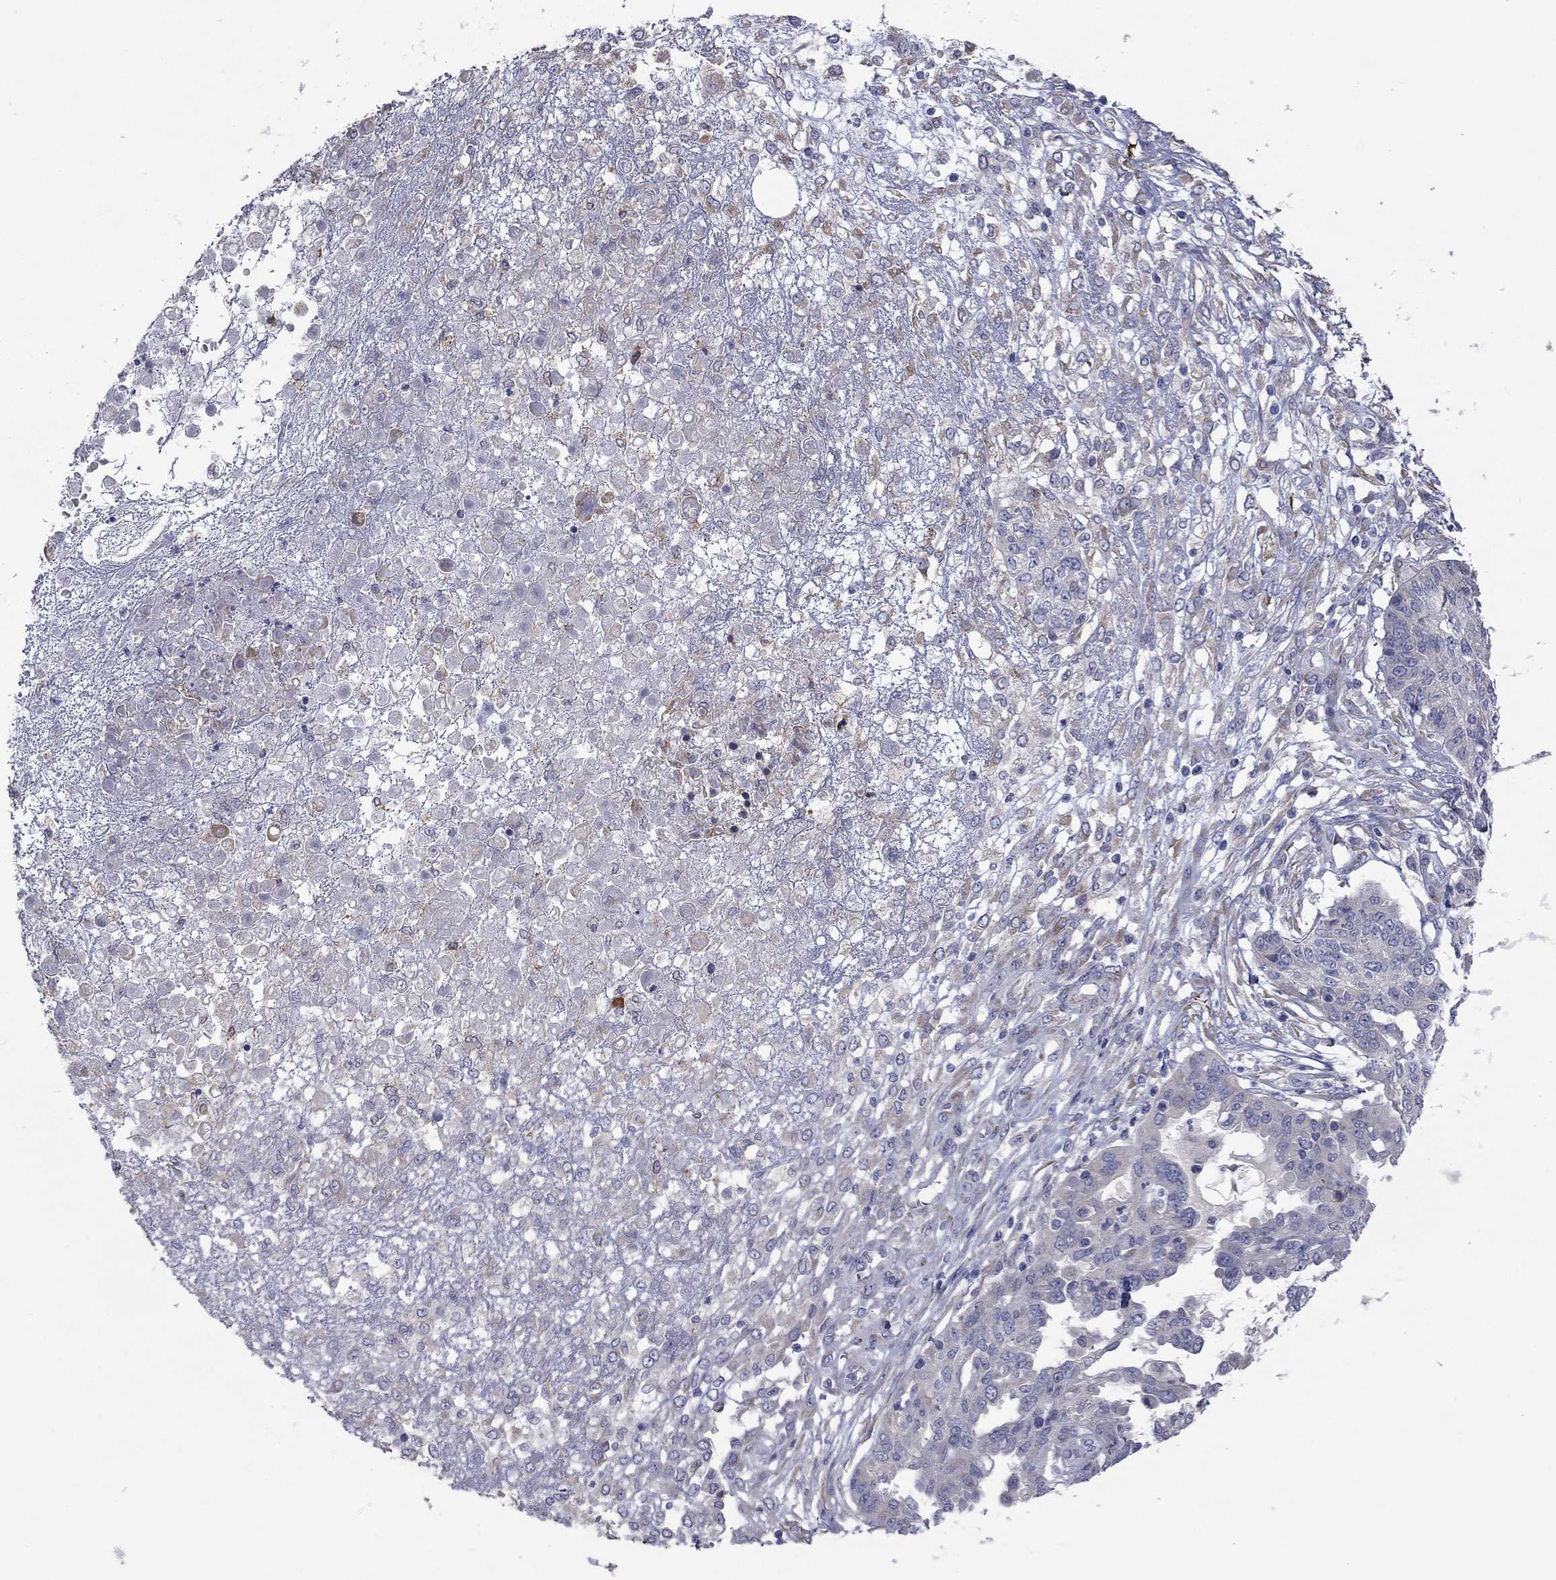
{"staining": {"intensity": "negative", "quantity": "none", "location": "none"}, "tissue": "ovarian cancer", "cell_type": "Tumor cells", "image_type": "cancer", "snomed": [{"axis": "morphology", "description": "Cystadenocarcinoma, serous, NOS"}, {"axis": "topography", "description": "Ovary"}], "caption": "Ovarian cancer (serous cystadenocarcinoma) stained for a protein using immunohistochemistry reveals no expression tumor cells.", "gene": "TMPRSS11A", "patient": {"sex": "female", "age": 67}}